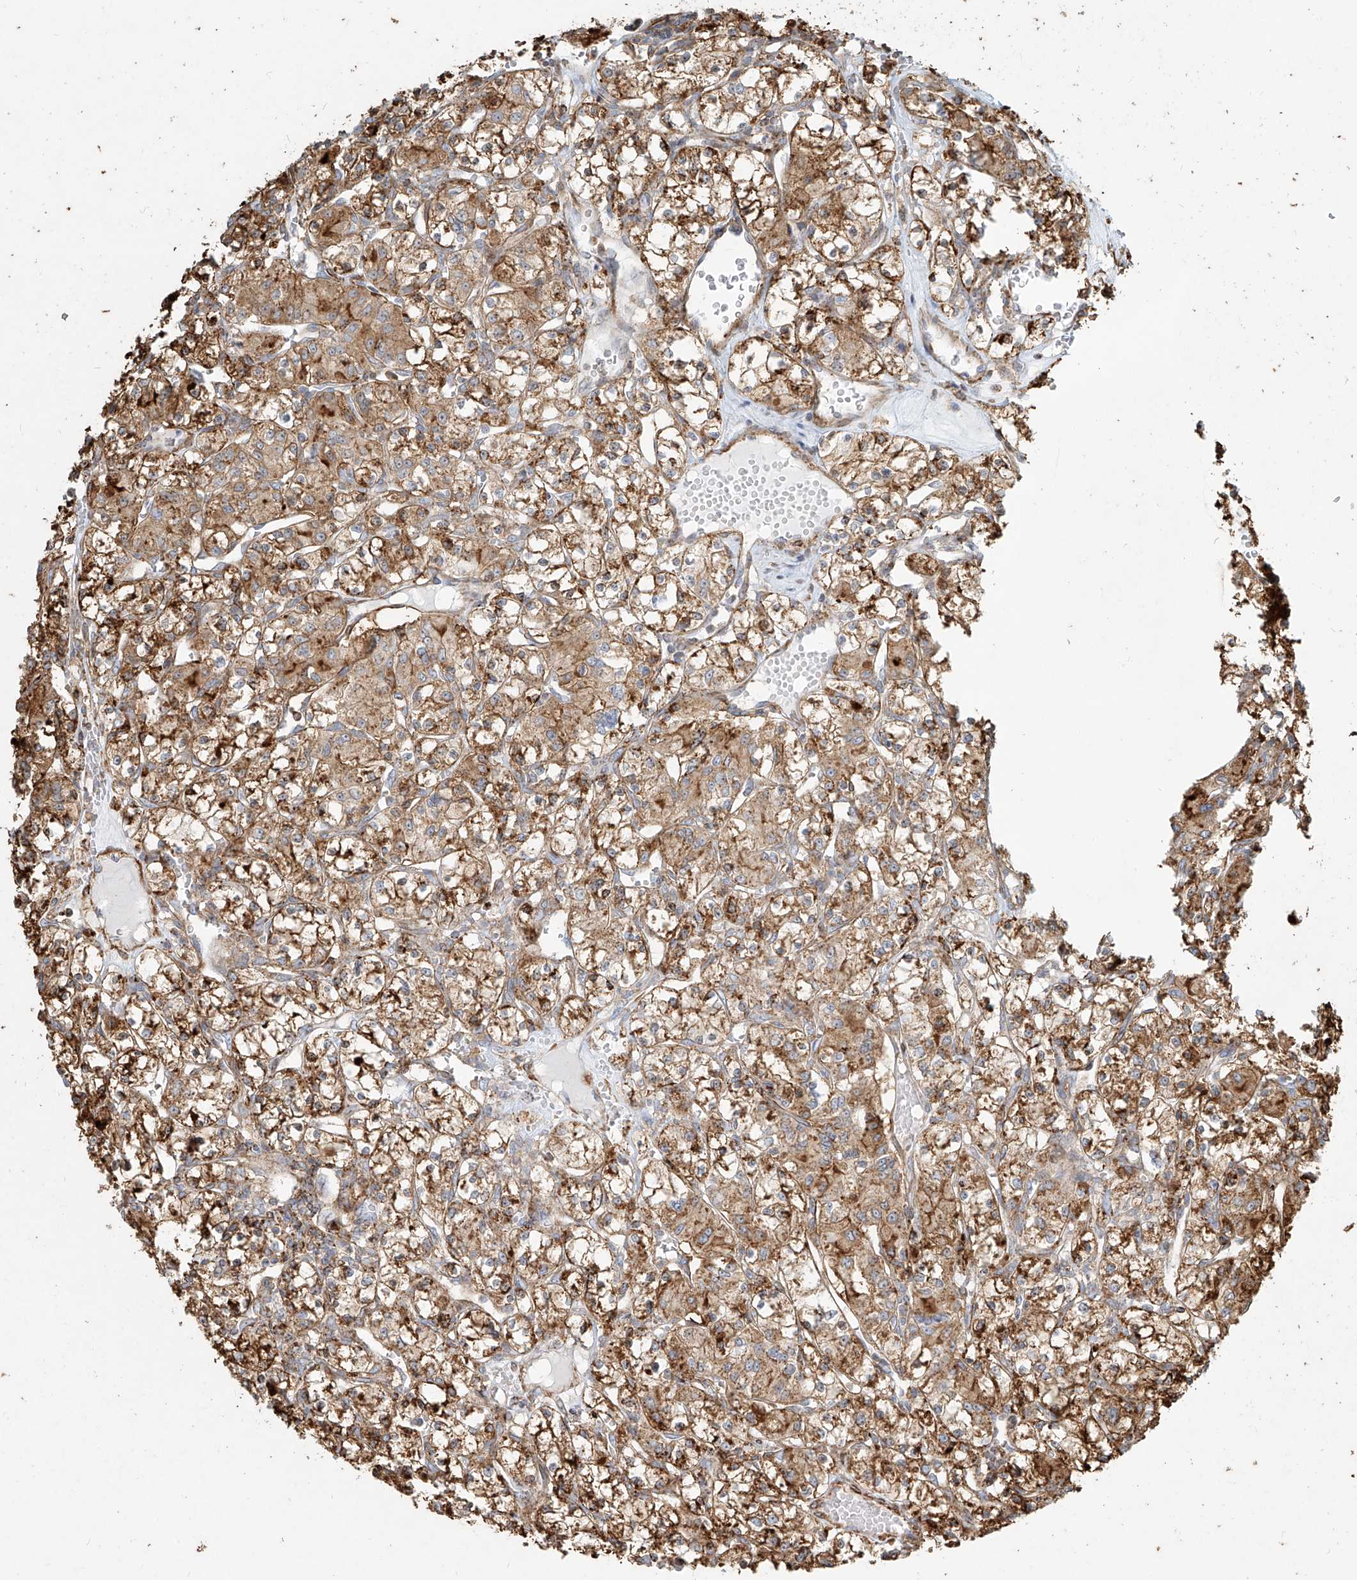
{"staining": {"intensity": "strong", "quantity": ">75%", "location": "cytoplasmic/membranous"}, "tissue": "renal cancer", "cell_type": "Tumor cells", "image_type": "cancer", "snomed": [{"axis": "morphology", "description": "Adenocarcinoma, NOS"}, {"axis": "topography", "description": "Kidney"}], "caption": "Tumor cells exhibit high levels of strong cytoplasmic/membranous staining in about >75% of cells in human renal cancer (adenocarcinoma).", "gene": "MTX2", "patient": {"sex": "female", "age": 59}}